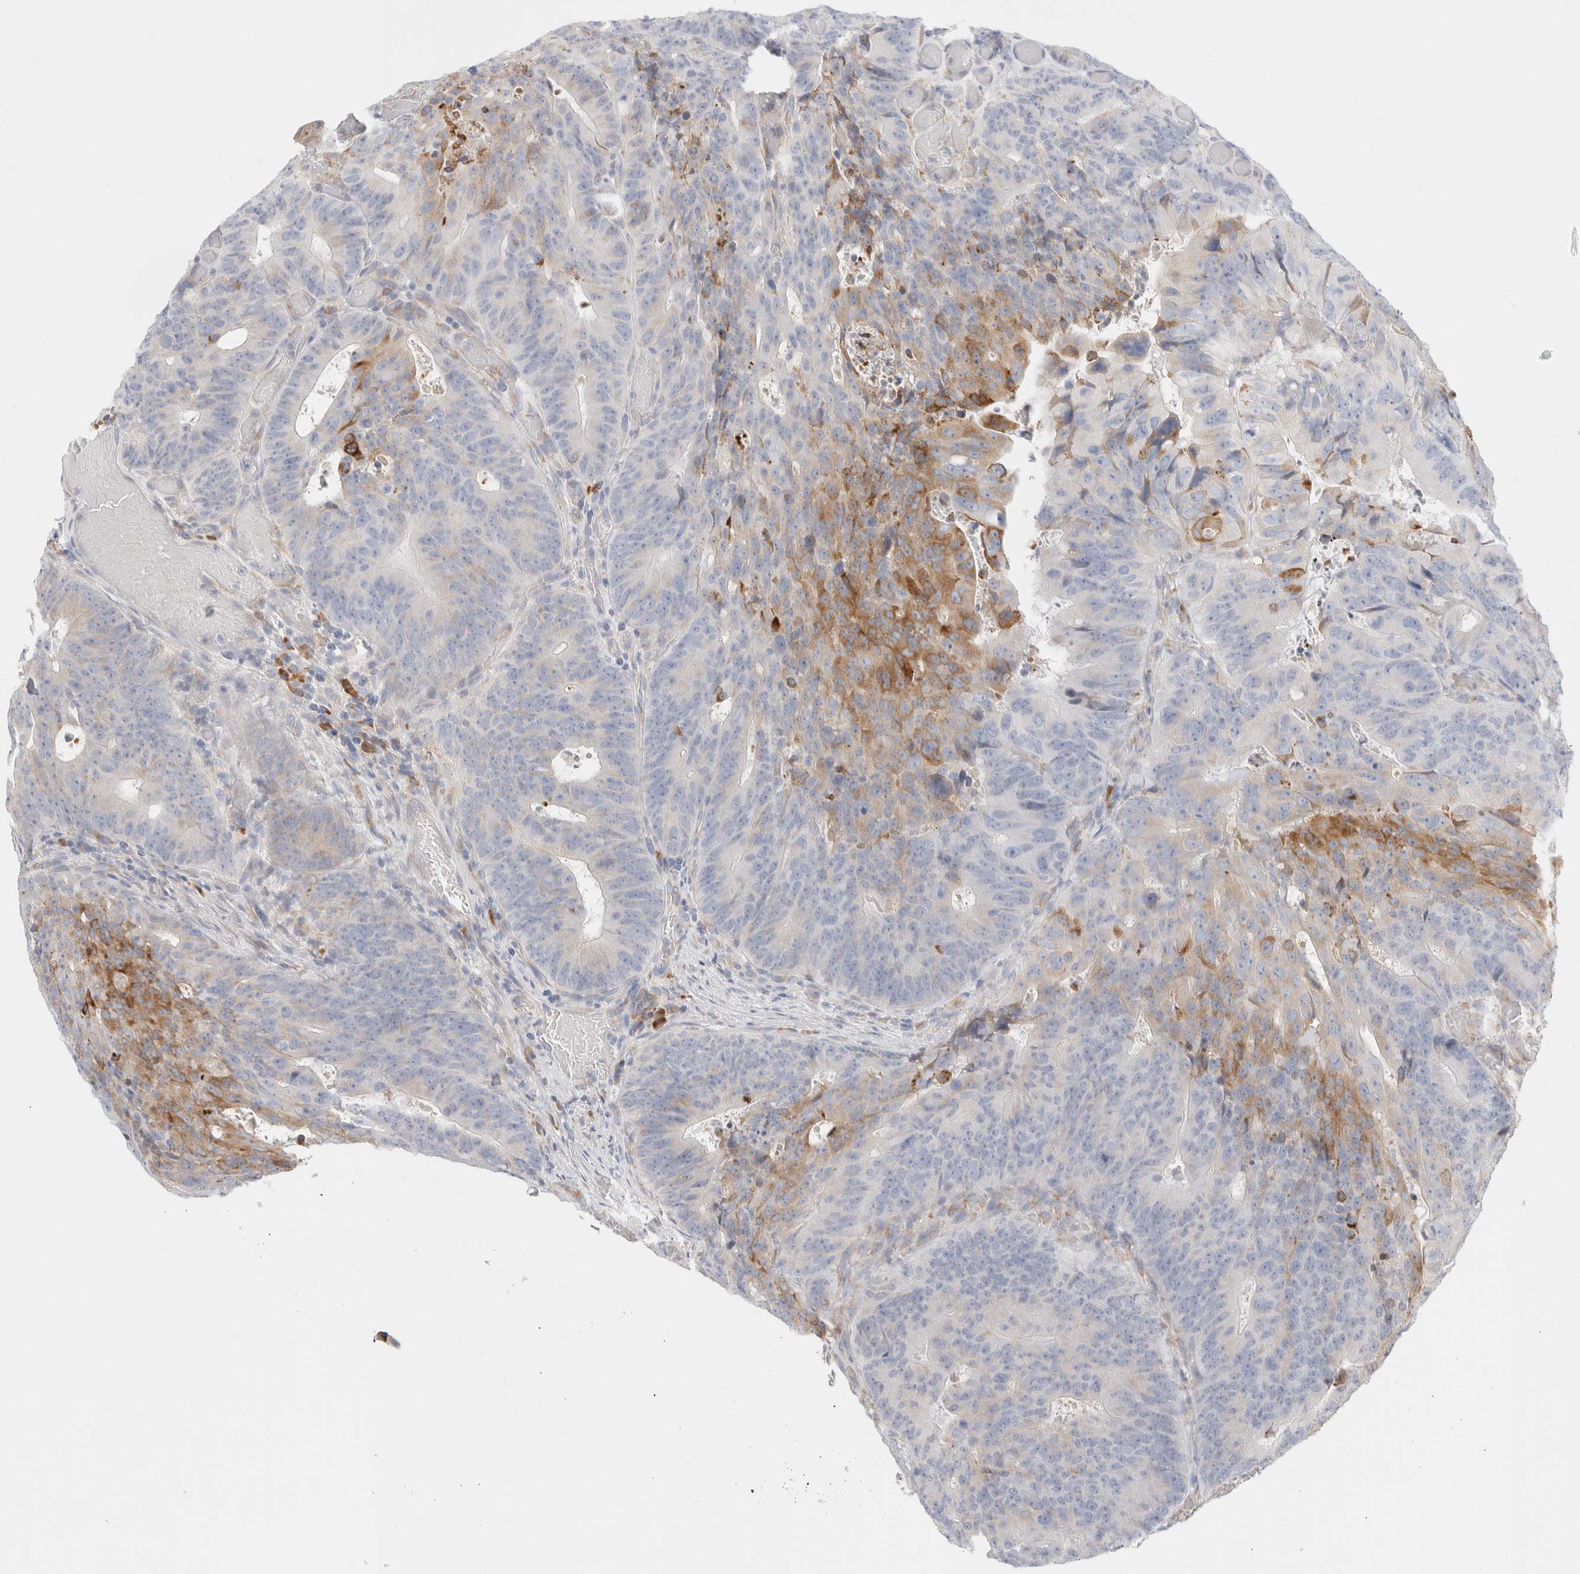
{"staining": {"intensity": "moderate", "quantity": "<25%", "location": "cytoplasmic/membranous"}, "tissue": "colorectal cancer", "cell_type": "Tumor cells", "image_type": "cancer", "snomed": [{"axis": "morphology", "description": "Adenocarcinoma, NOS"}, {"axis": "topography", "description": "Colon"}], "caption": "This is a micrograph of IHC staining of colorectal cancer (adenocarcinoma), which shows moderate positivity in the cytoplasmic/membranous of tumor cells.", "gene": "CSK", "patient": {"sex": "male", "age": 87}}